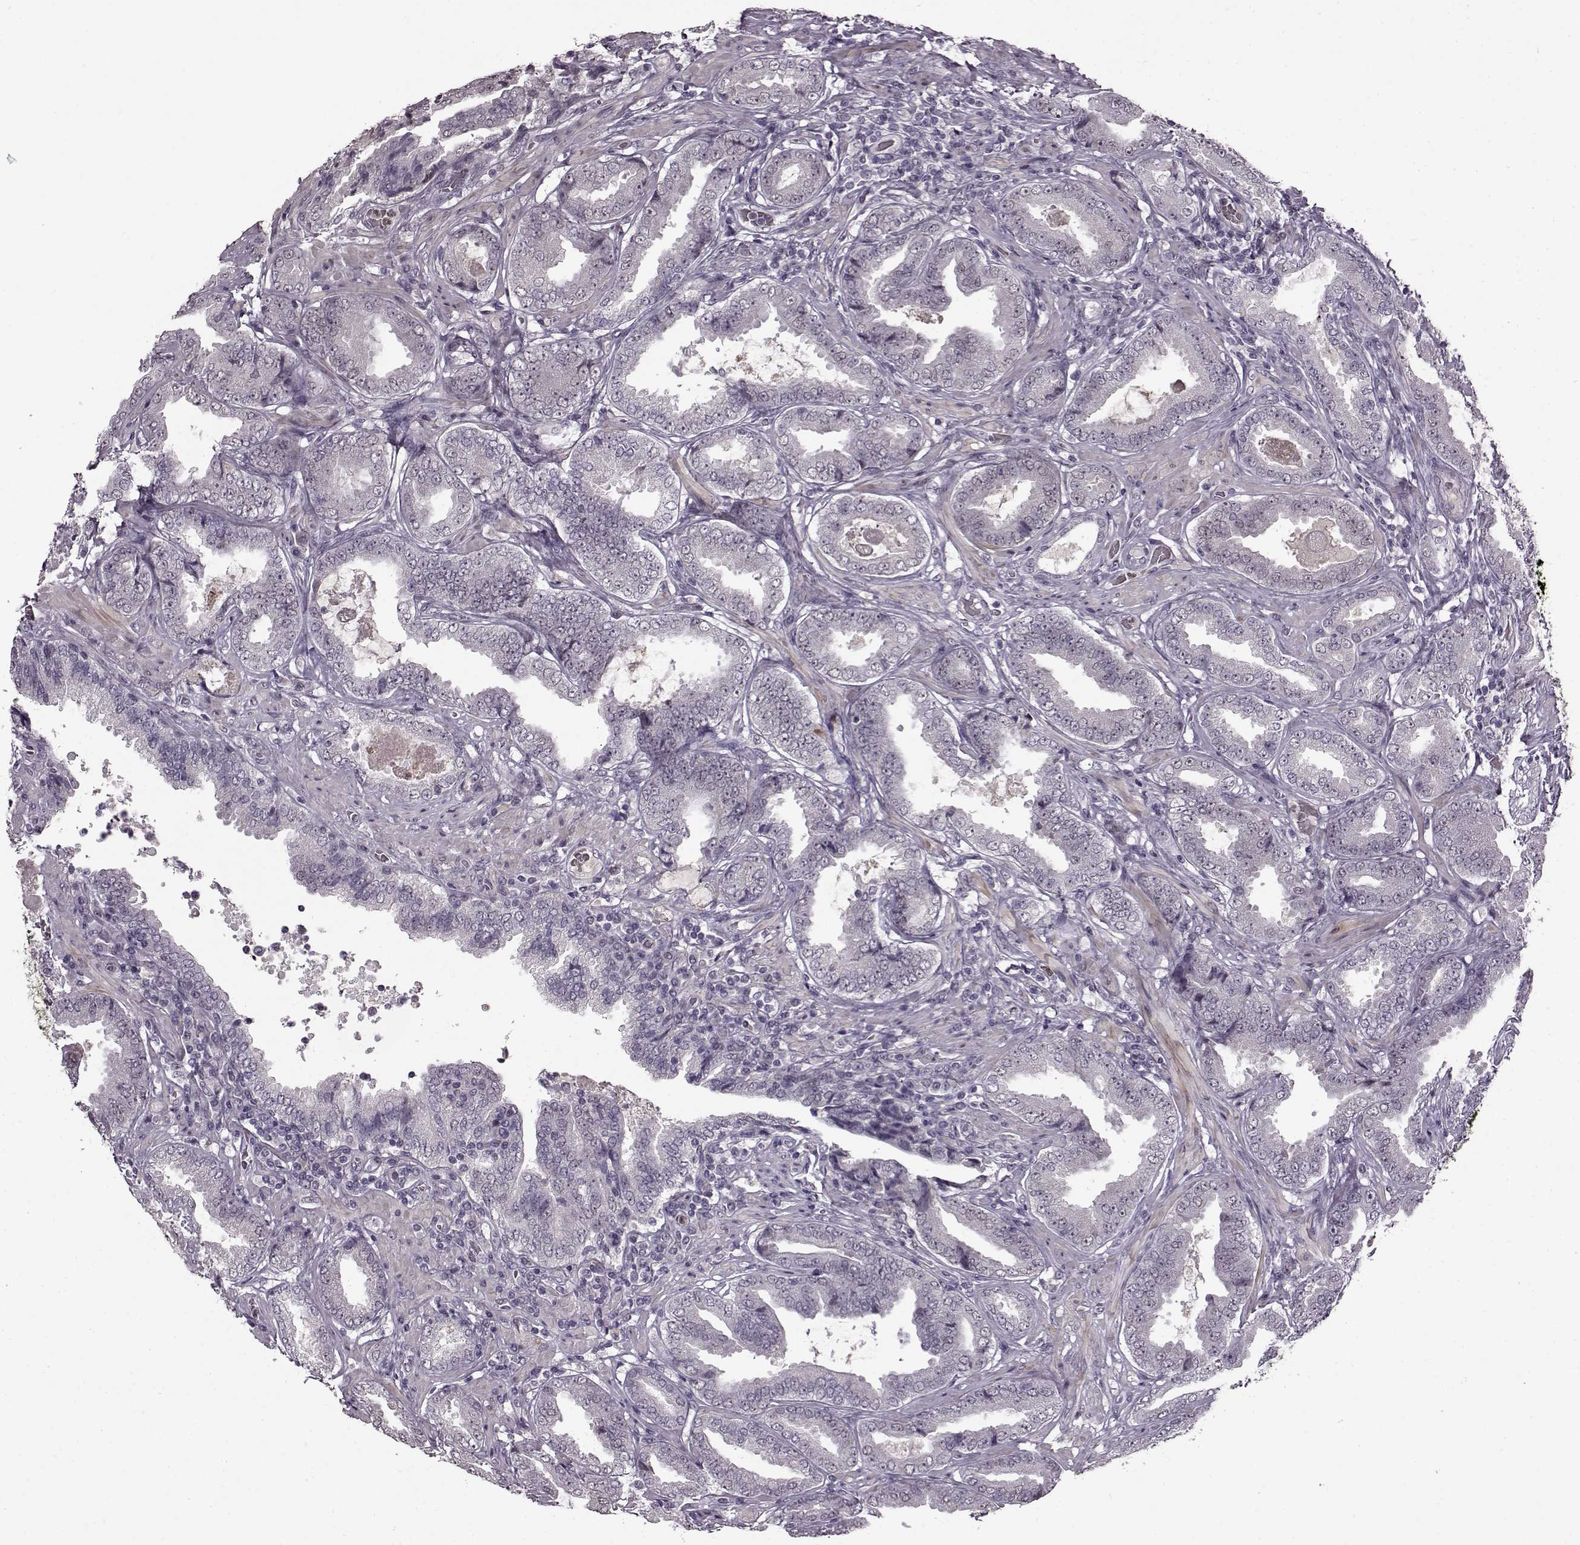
{"staining": {"intensity": "negative", "quantity": "none", "location": "none"}, "tissue": "prostate cancer", "cell_type": "Tumor cells", "image_type": "cancer", "snomed": [{"axis": "morphology", "description": "Adenocarcinoma, NOS"}, {"axis": "topography", "description": "Prostate"}], "caption": "Human prostate cancer (adenocarcinoma) stained for a protein using IHC reveals no positivity in tumor cells.", "gene": "CNGA3", "patient": {"sex": "male", "age": 64}}